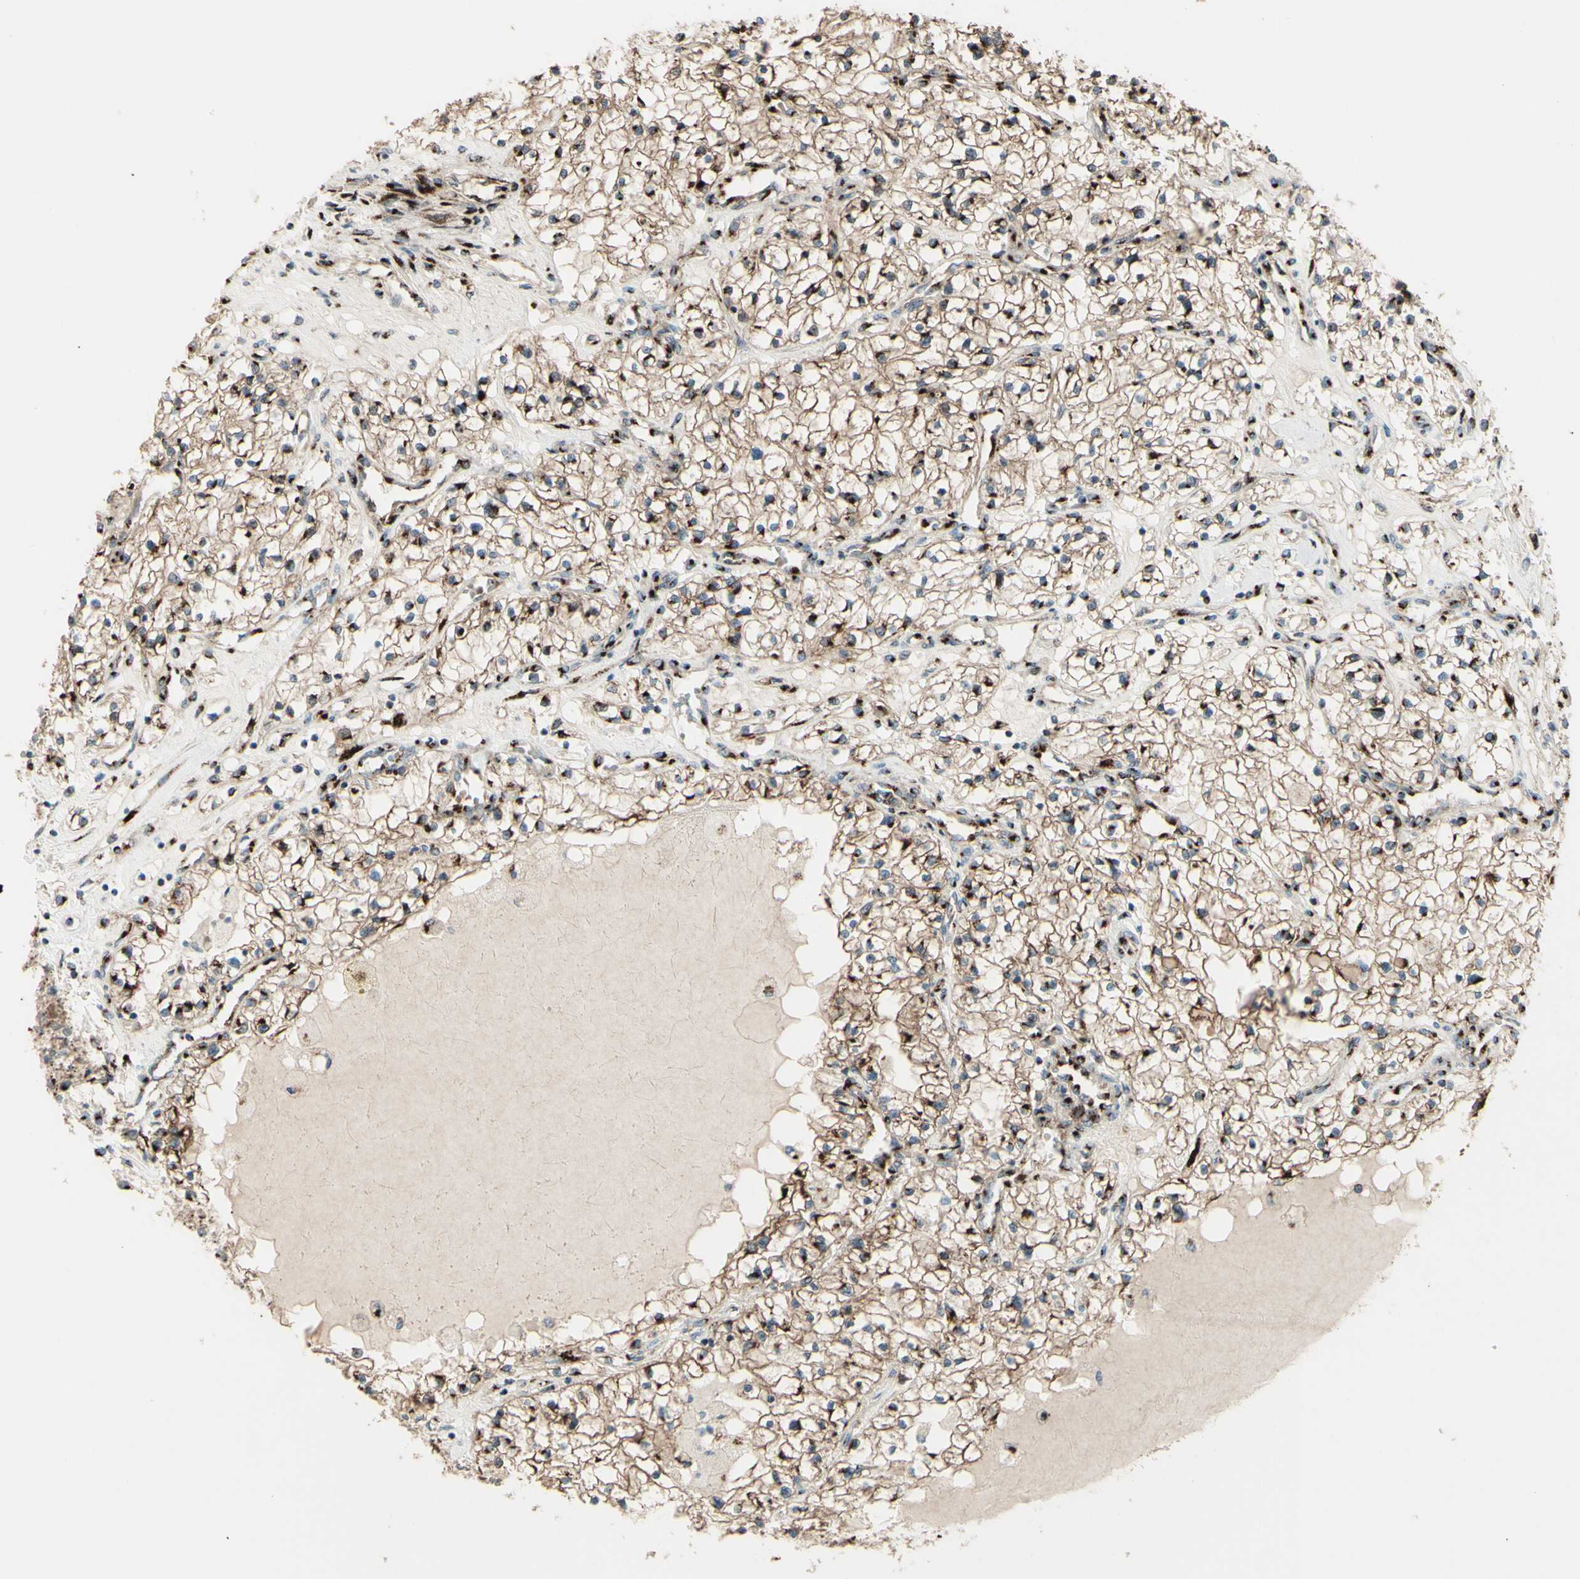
{"staining": {"intensity": "moderate", "quantity": ">75%", "location": "cytoplasmic/membranous"}, "tissue": "renal cancer", "cell_type": "Tumor cells", "image_type": "cancer", "snomed": [{"axis": "morphology", "description": "Adenocarcinoma, NOS"}, {"axis": "topography", "description": "Kidney"}], "caption": "IHC of renal cancer exhibits medium levels of moderate cytoplasmic/membranous staining in approximately >75% of tumor cells.", "gene": "BPNT2", "patient": {"sex": "male", "age": 68}}